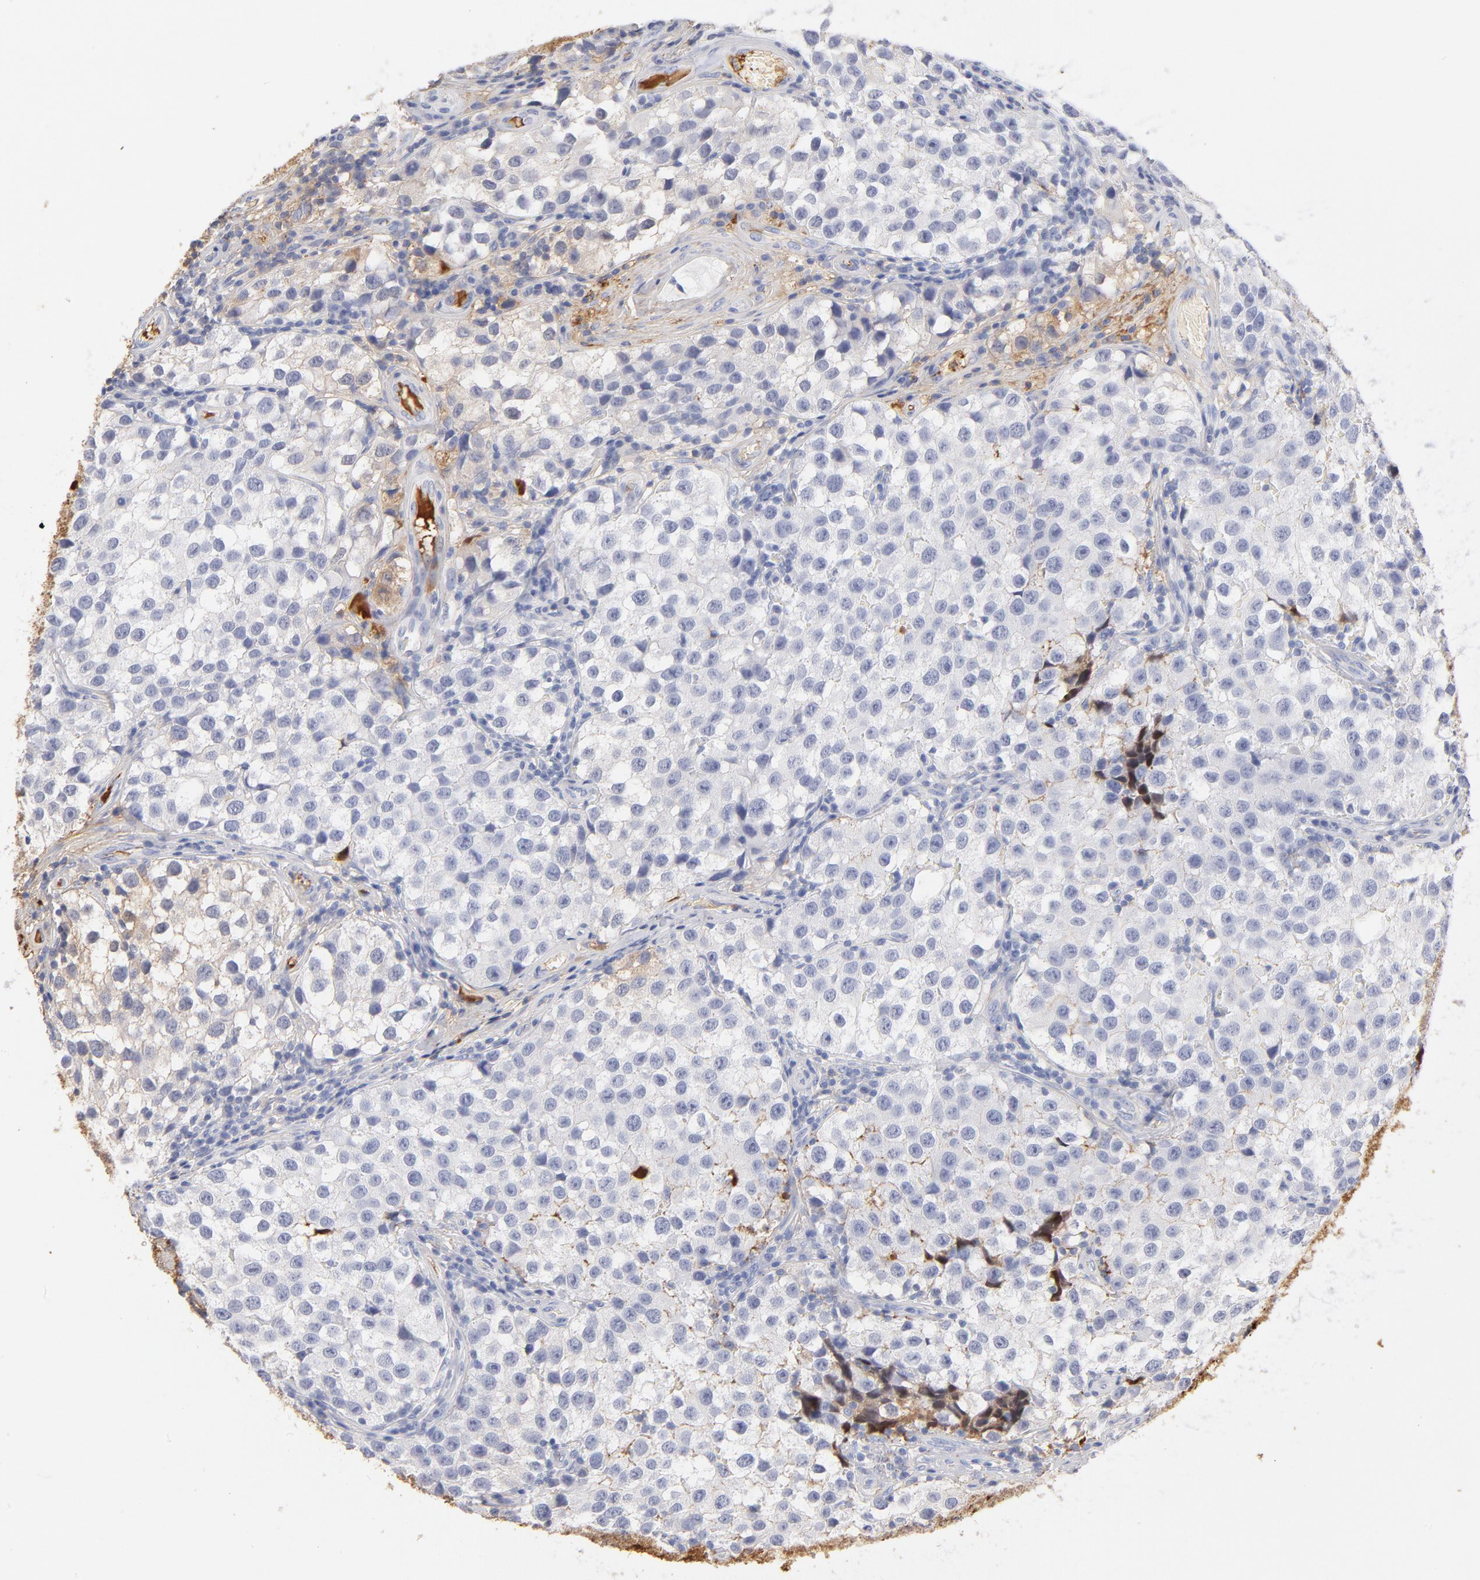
{"staining": {"intensity": "negative", "quantity": "none", "location": "none"}, "tissue": "testis cancer", "cell_type": "Tumor cells", "image_type": "cancer", "snomed": [{"axis": "morphology", "description": "Seminoma, NOS"}, {"axis": "topography", "description": "Testis"}], "caption": "Testis cancer was stained to show a protein in brown. There is no significant expression in tumor cells.", "gene": "C3", "patient": {"sex": "male", "age": 39}}